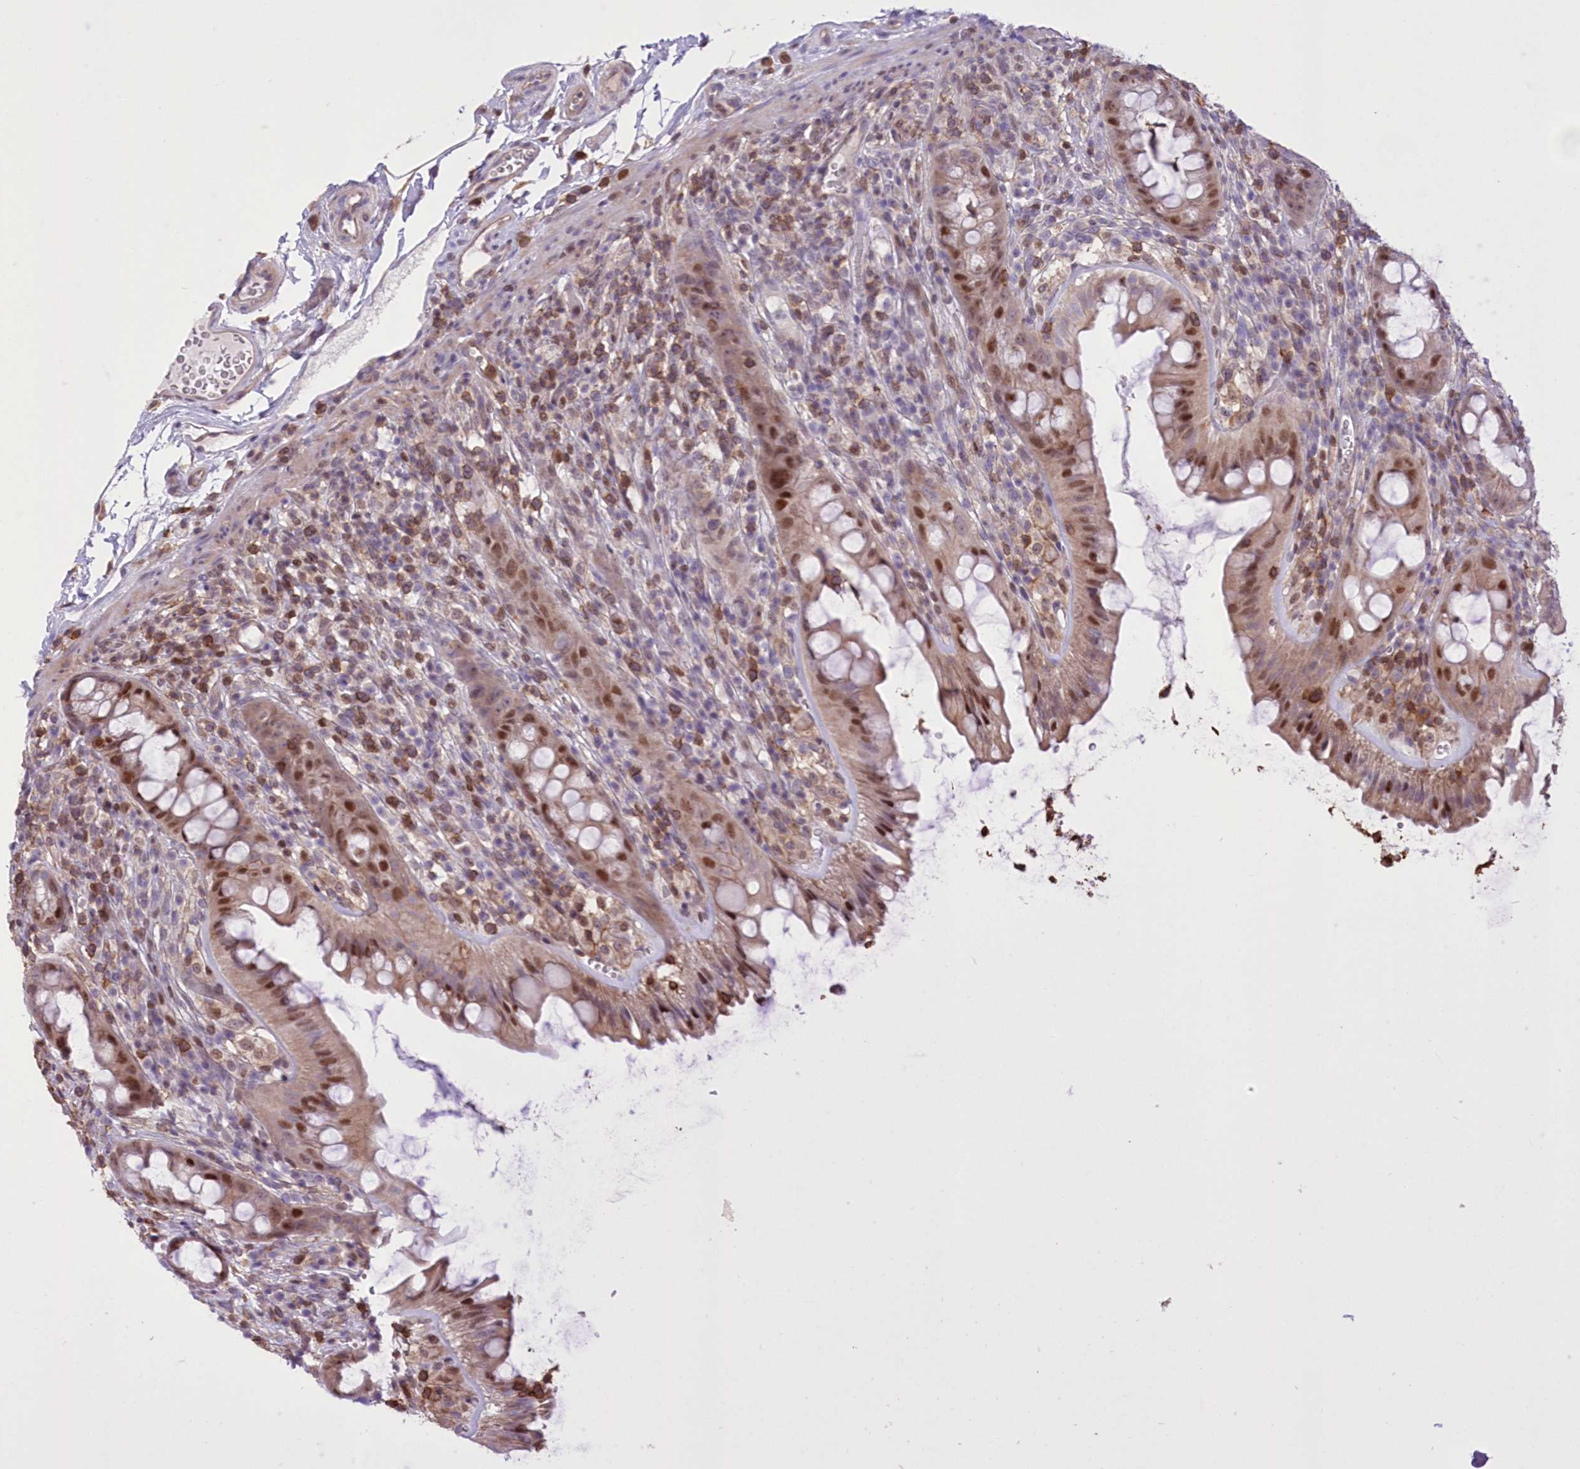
{"staining": {"intensity": "moderate", "quantity": ">75%", "location": "nuclear"}, "tissue": "rectum", "cell_type": "Glandular cells", "image_type": "normal", "snomed": [{"axis": "morphology", "description": "Normal tissue, NOS"}, {"axis": "topography", "description": "Rectum"}], "caption": "Immunohistochemical staining of unremarkable human rectum displays medium levels of moderate nuclear positivity in about >75% of glandular cells. (DAB (3,3'-diaminobenzidine) IHC with brightfield microscopy, high magnification).", "gene": "RNPEPL1", "patient": {"sex": "female", "age": 57}}